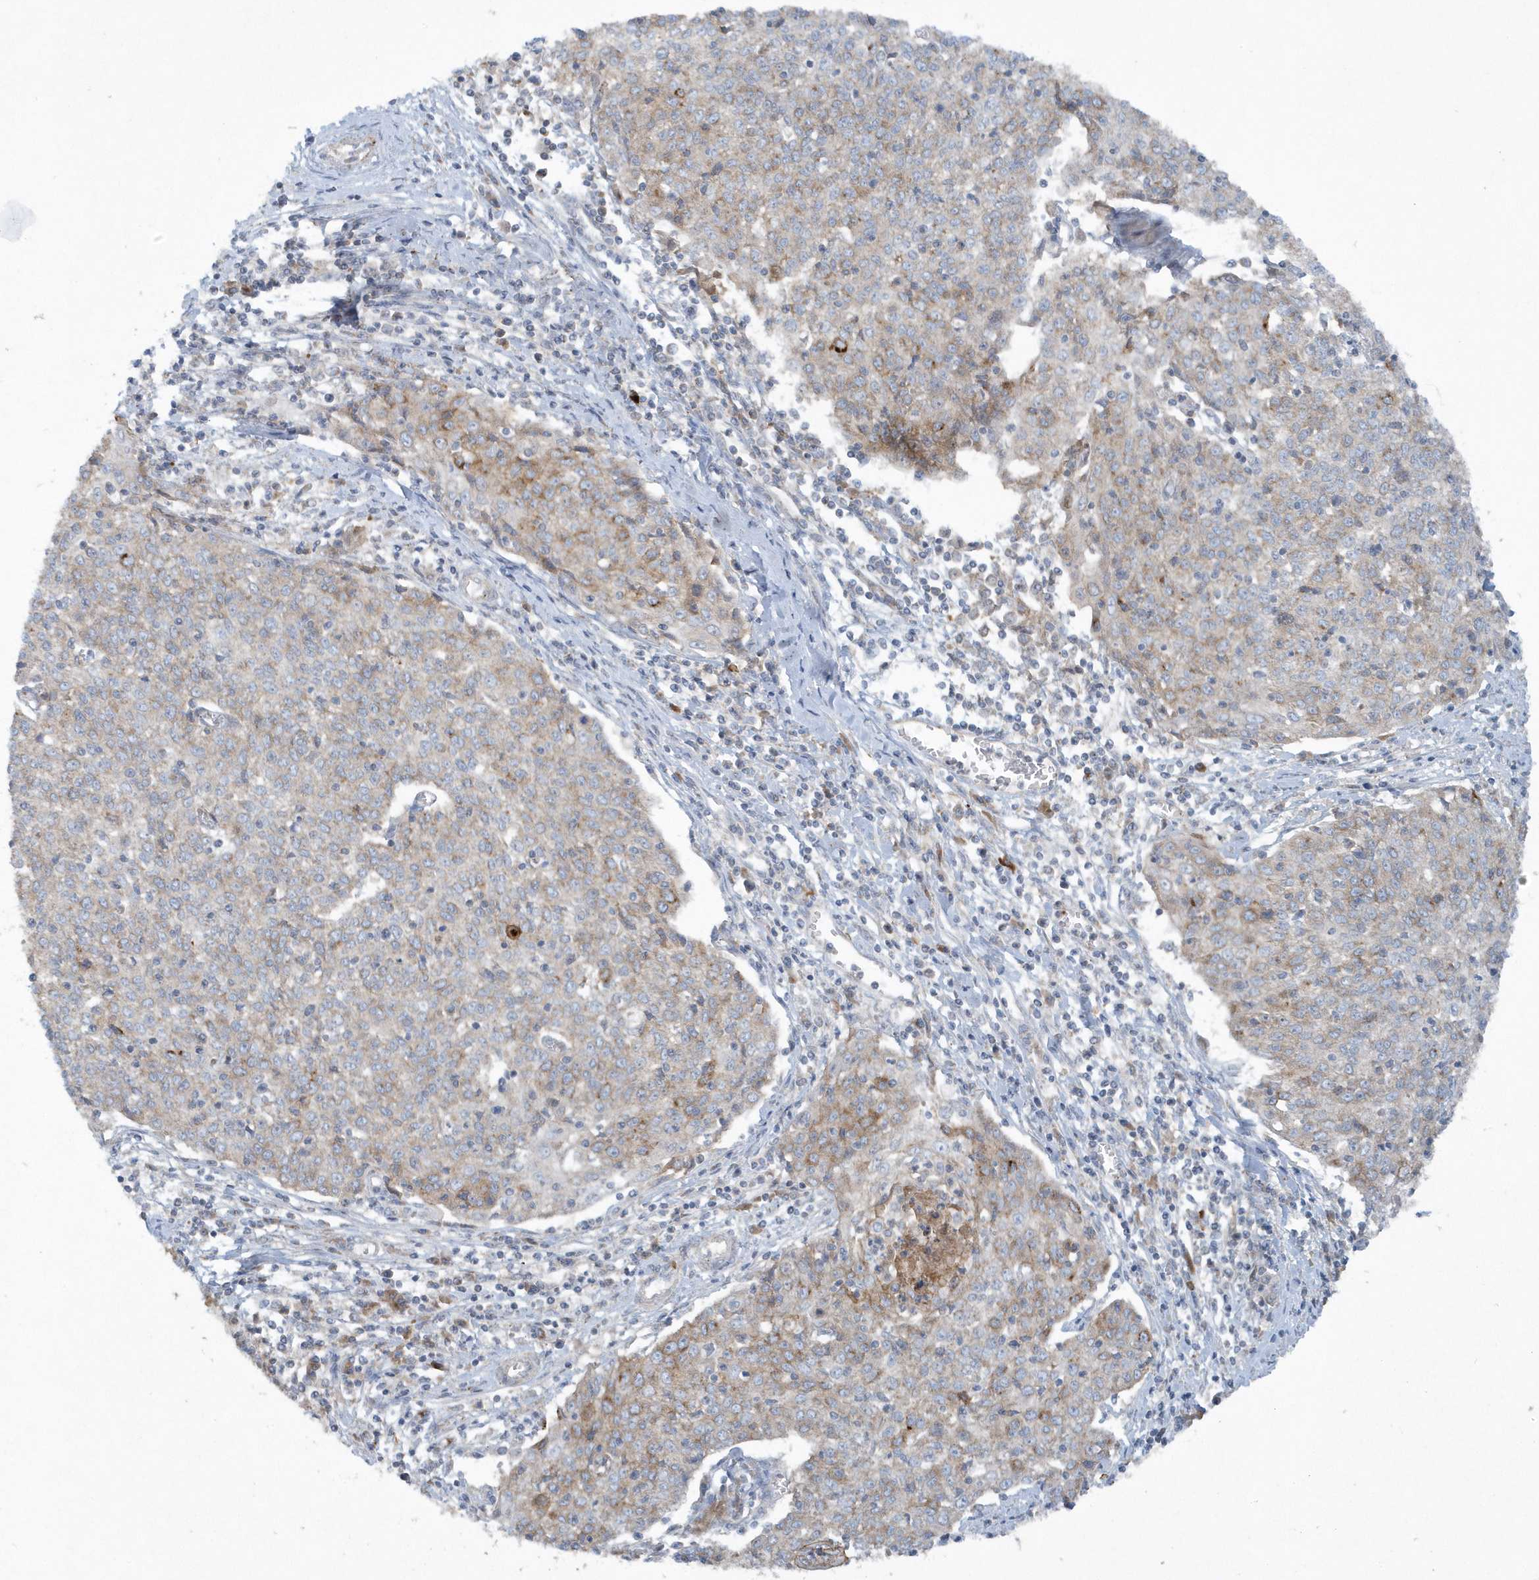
{"staining": {"intensity": "weak", "quantity": "25%-75%", "location": "cytoplasmic/membranous"}, "tissue": "cervical cancer", "cell_type": "Tumor cells", "image_type": "cancer", "snomed": [{"axis": "morphology", "description": "Squamous cell carcinoma, NOS"}, {"axis": "topography", "description": "Cervix"}], "caption": "IHC of cervical squamous cell carcinoma displays low levels of weak cytoplasmic/membranous positivity in about 25%-75% of tumor cells.", "gene": "SLC38A2", "patient": {"sex": "female", "age": 48}}